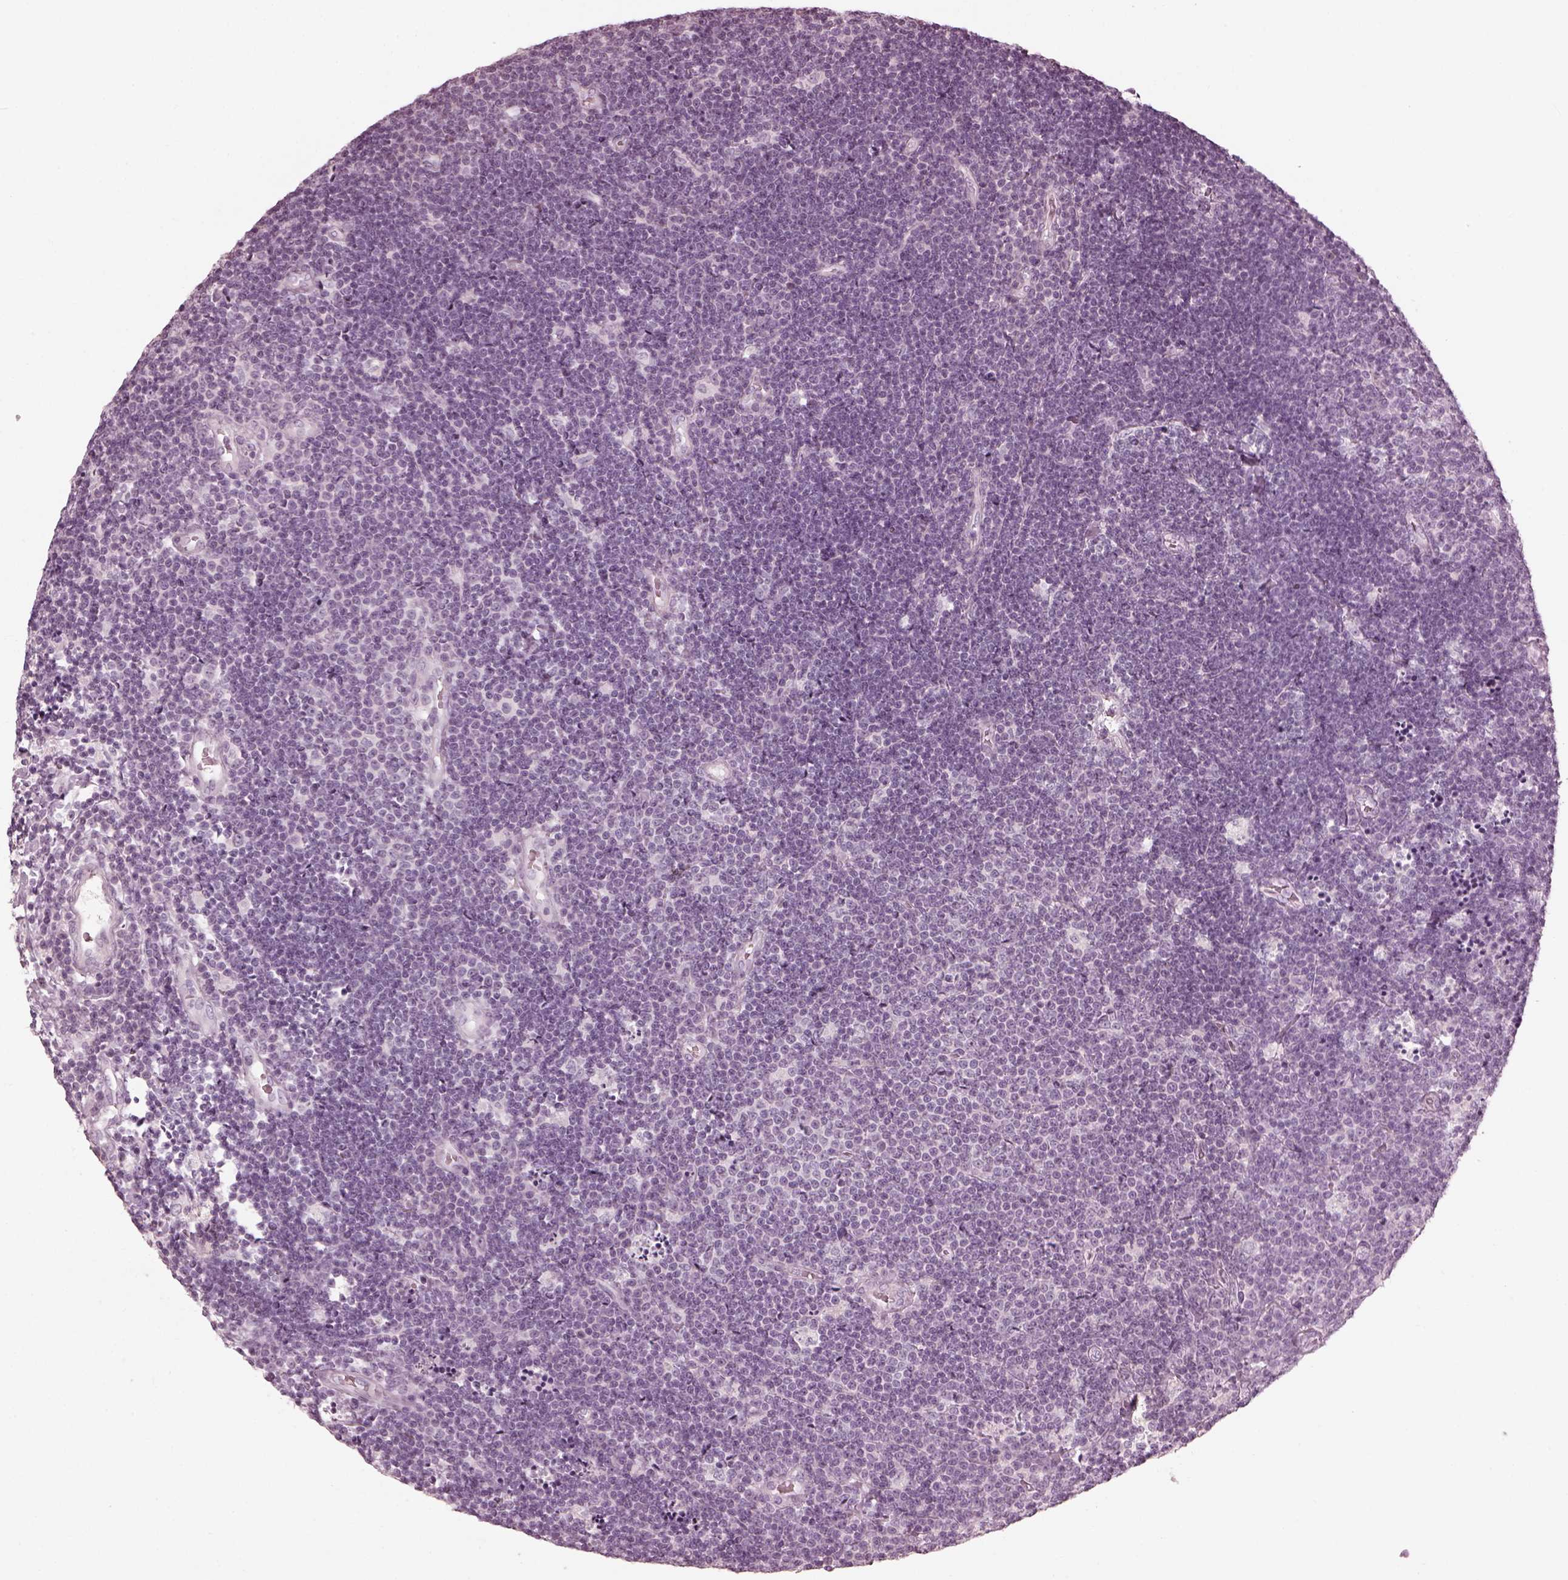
{"staining": {"intensity": "negative", "quantity": "none", "location": "none"}, "tissue": "lymphoma", "cell_type": "Tumor cells", "image_type": "cancer", "snomed": [{"axis": "morphology", "description": "Malignant lymphoma, non-Hodgkin's type, Low grade"}, {"axis": "topography", "description": "Brain"}], "caption": "This is a photomicrograph of immunohistochemistry staining of low-grade malignant lymphoma, non-Hodgkin's type, which shows no staining in tumor cells.", "gene": "SAXO2", "patient": {"sex": "female", "age": 66}}